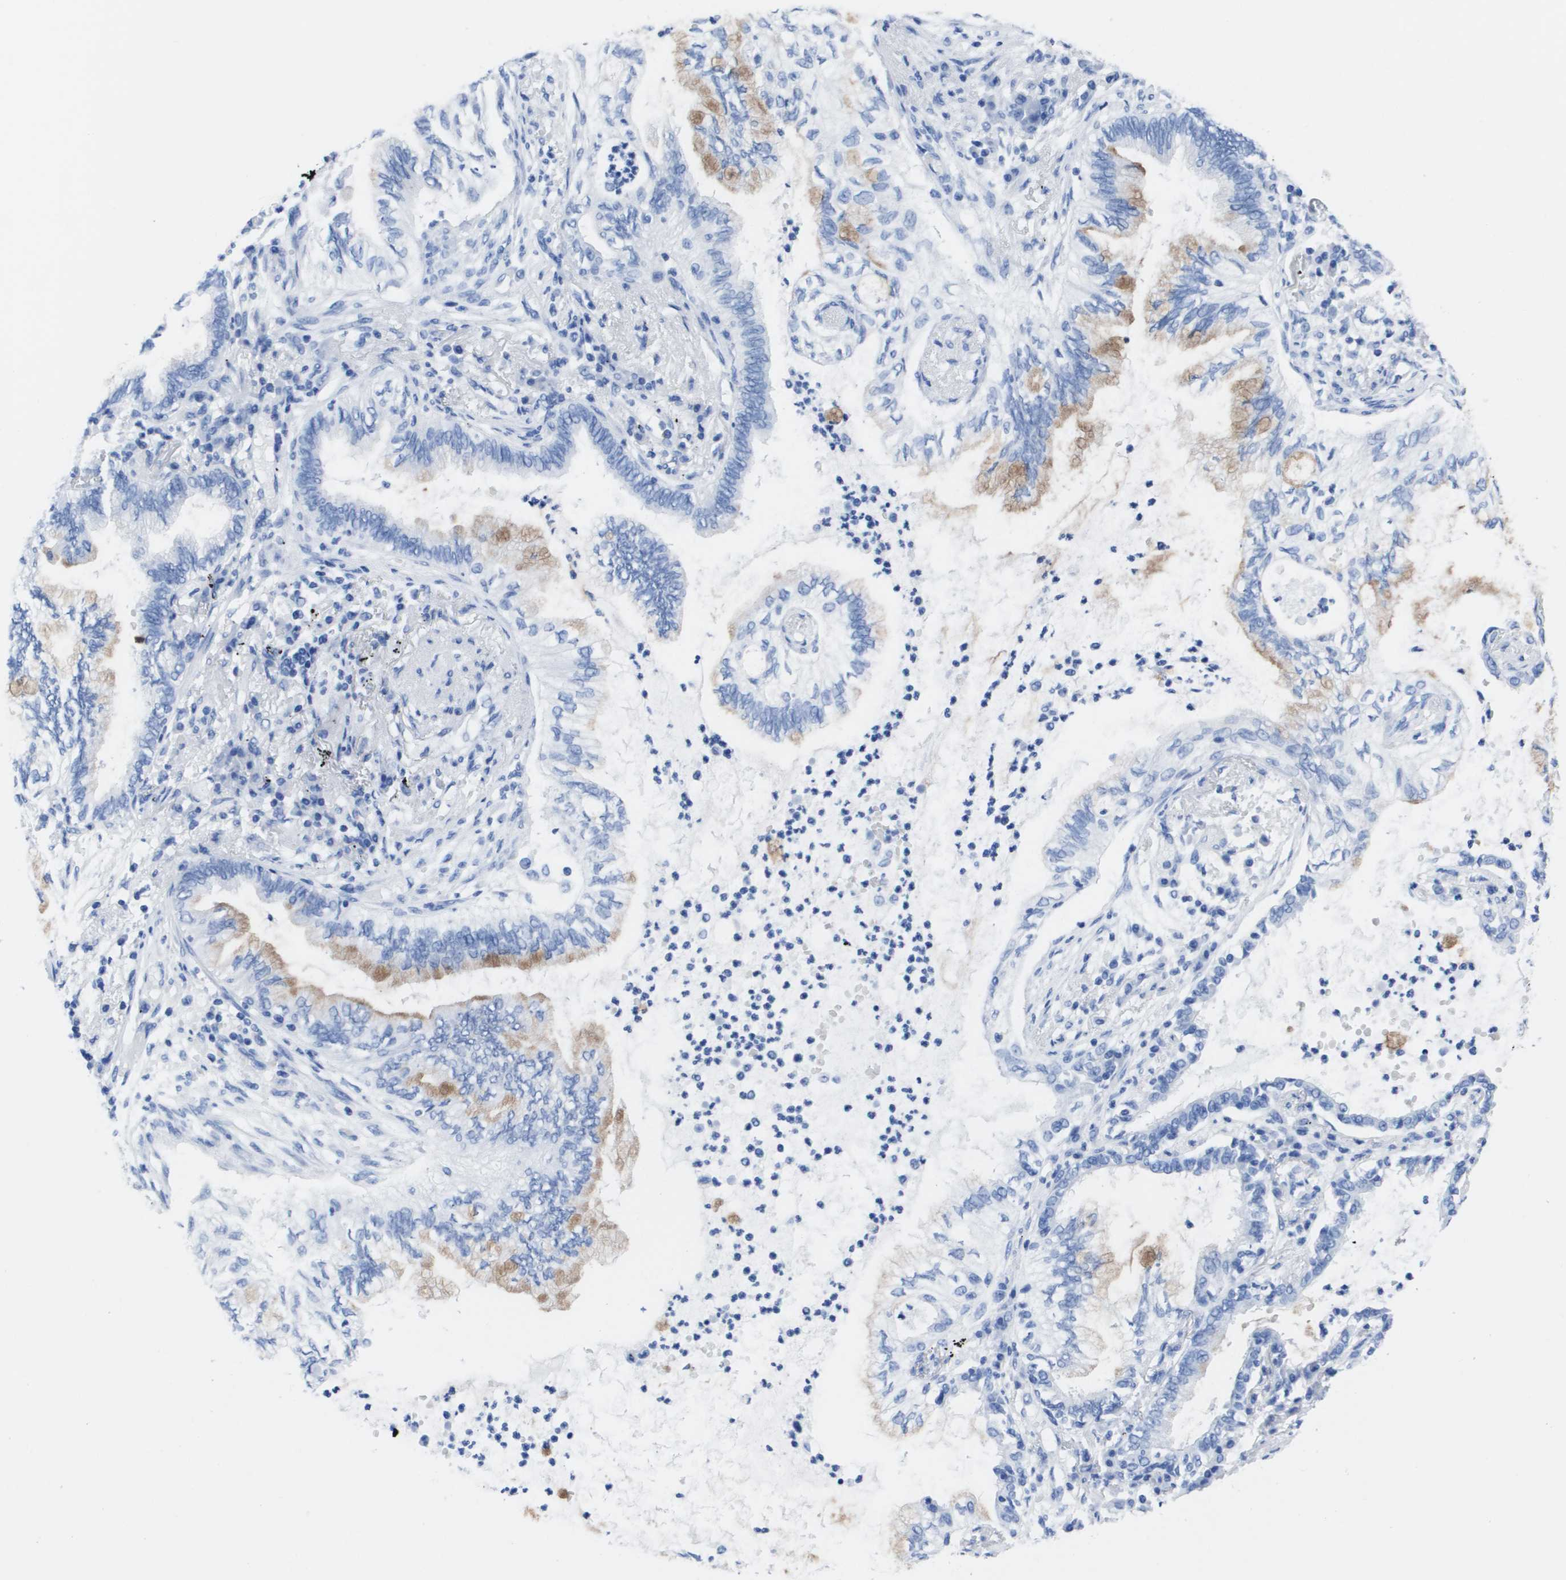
{"staining": {"intensity": "weak", "quantity": "<25%", "location": "cytoplasmic/membranous"}, "tissue": "lung cancer", "cell_type": "Tumor cells", "image_type": "cancer", "snomed": [{"axis": "morphology", "description": "Normal tissue, NOS"}, {"axis": "morphology", "description": "Adenocarcinoma, NOS"}, {"axis": "topography", "description": "Bronchus"}, {"axis": "topography", "description": "Lung"}], "caption": "DAB immunohistochemical staining of lung adenocarcinoma displays no significant expression in tumor cells.", "gene": "KCNA3", "patient": {"sex": "female", "age": 70}}